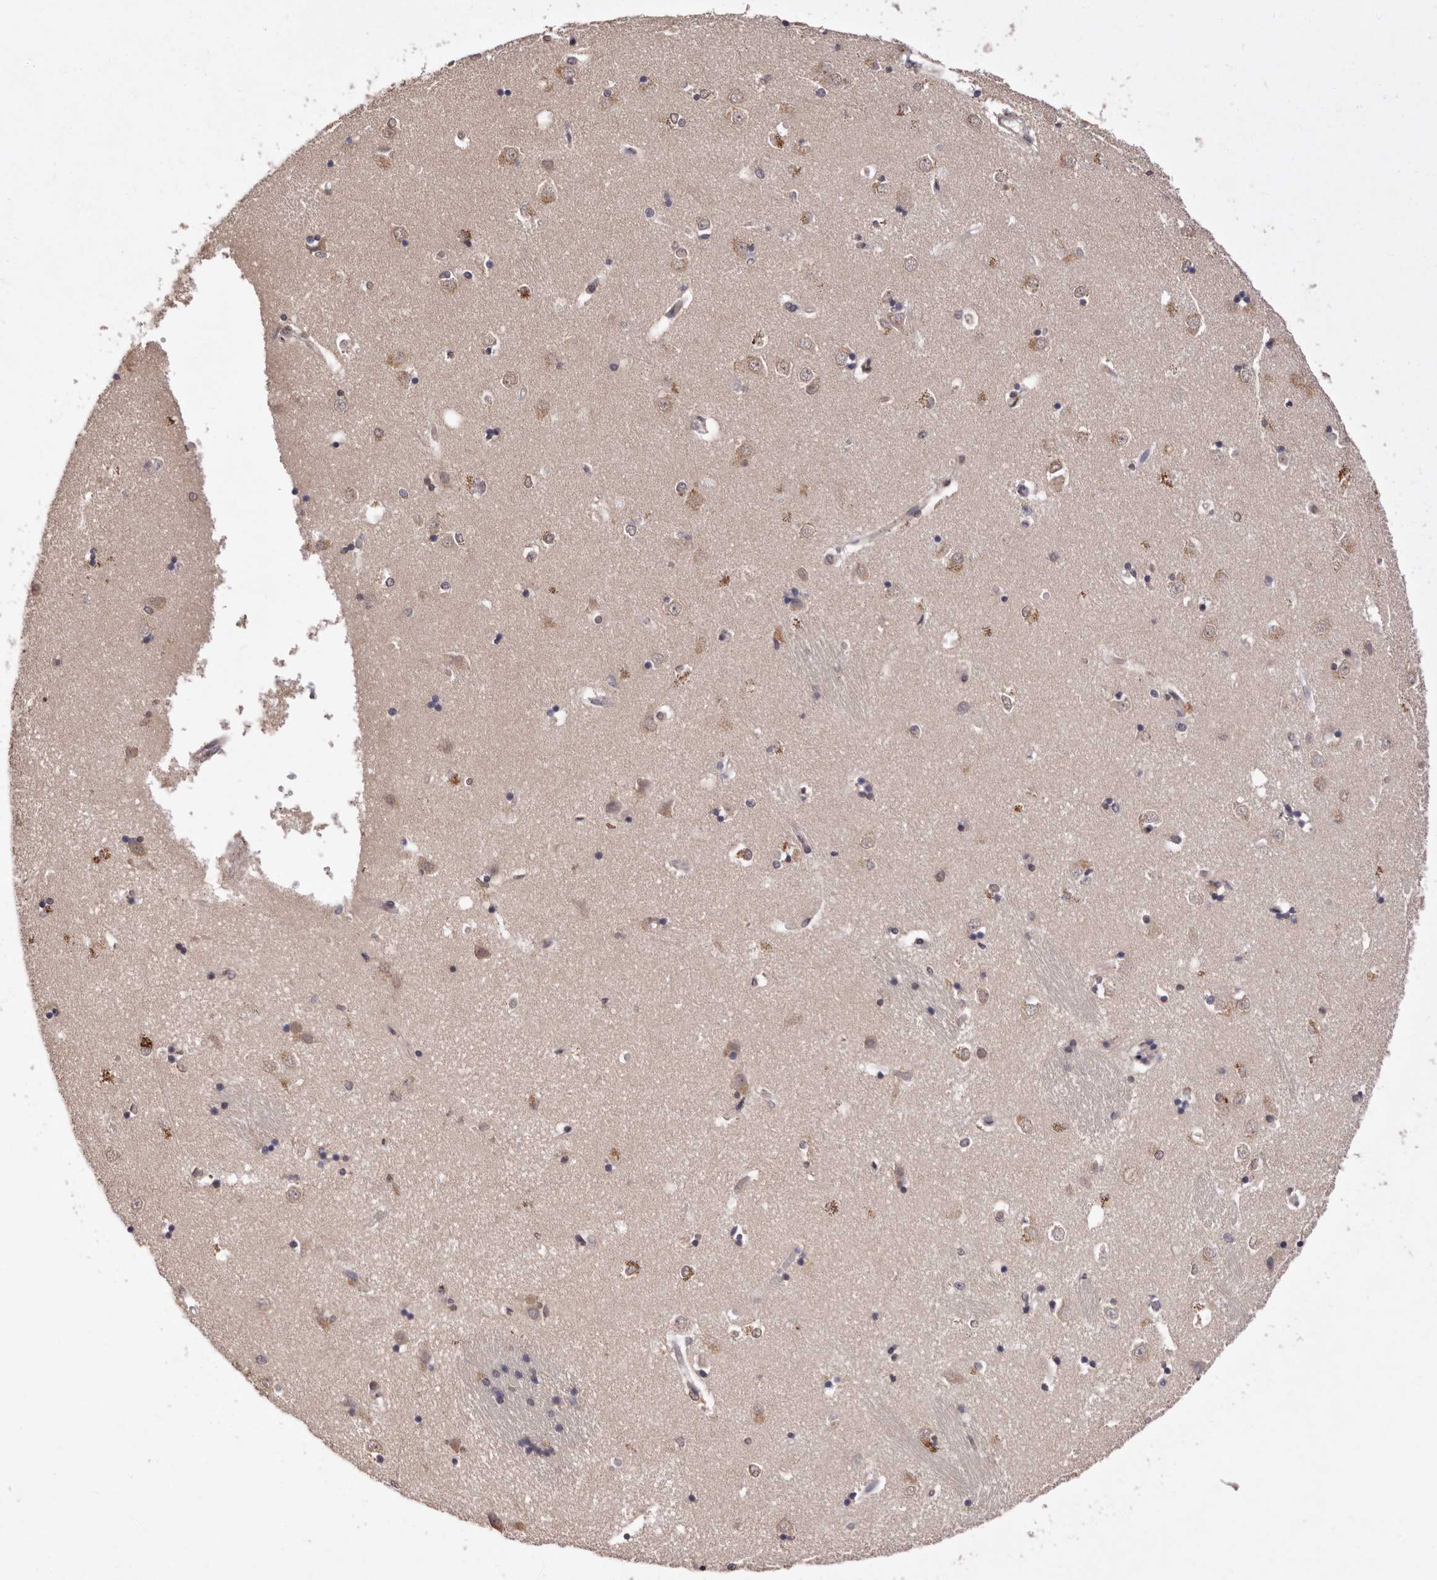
{"staining": {"intensity": "weak", "quantity": "<25%", "location": "cytoplasmic/membranous"}, "tissue": "caudate", "cell_type": "Glial cells", "image_type": "normal", "snomed": [{"axis": "morphology", "description": "Normal tissue, NOS"}, {"axis": "topography", "description": "Lateral ventricle wall"}], "caption": "High magnification brightfield microscopy of unremarkable caudate stained with DAB (brown) and counterstained with hematoxylin (blue): glial cells show no significant staining. (Stains: DAB (3,3'-diaminobenzidine) immunohistochemistry (IHC) with hematoxylin counter stain, Microscopy: brightfield microscopy at high magnification).", "gene": "SULT1E1", "patient": {"sex": "male", "age": 45}}